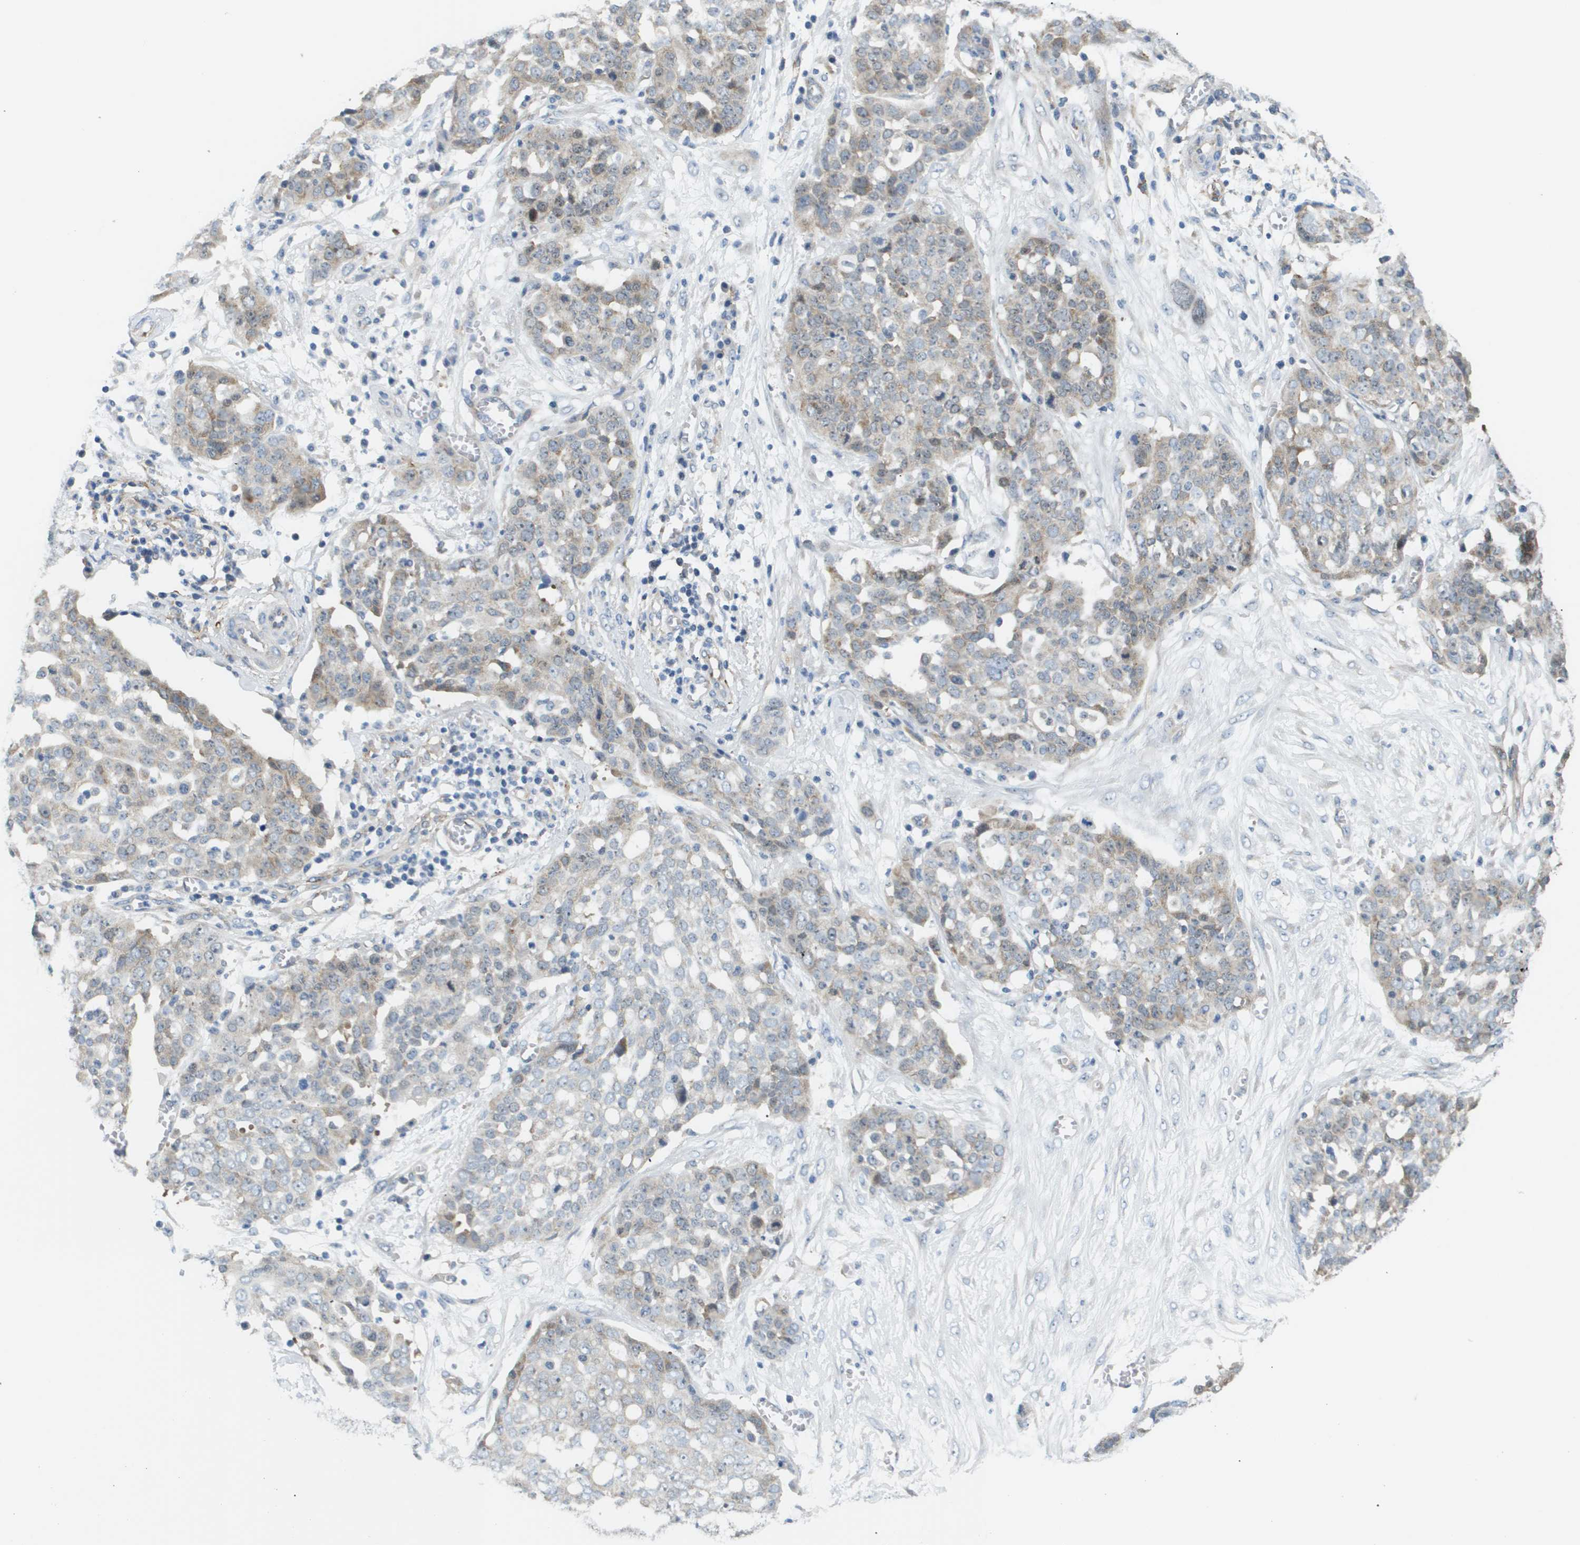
{"staining": {"intensity": "moderate", "quantity": "<25%", "location": "cytoplasmic/membranous"}, "tissue": "ovarian cancer", "cell_type": "Tumor cells", "image_type": "cancer", "snomed": [{"axis": "morphology", "description": "Cystadenocarcinoma, serous, NOS"}, {"axis": "topography", "description": "Soft tissue"}, {"axis": "topography", "description": "Ovary"}], "caption": "IHC image of neoplastic tissue: serous cystadenocarcinoma (ovarian) stained using IHC displays low levels of moderate protein expression localized specifically in the cytoplasmic/membranous of tumor cells, appearing as a cytoplasmic/membranous brown color.", "gene": "OTUD5", "patient": {"sex": "female", "age": 57}}